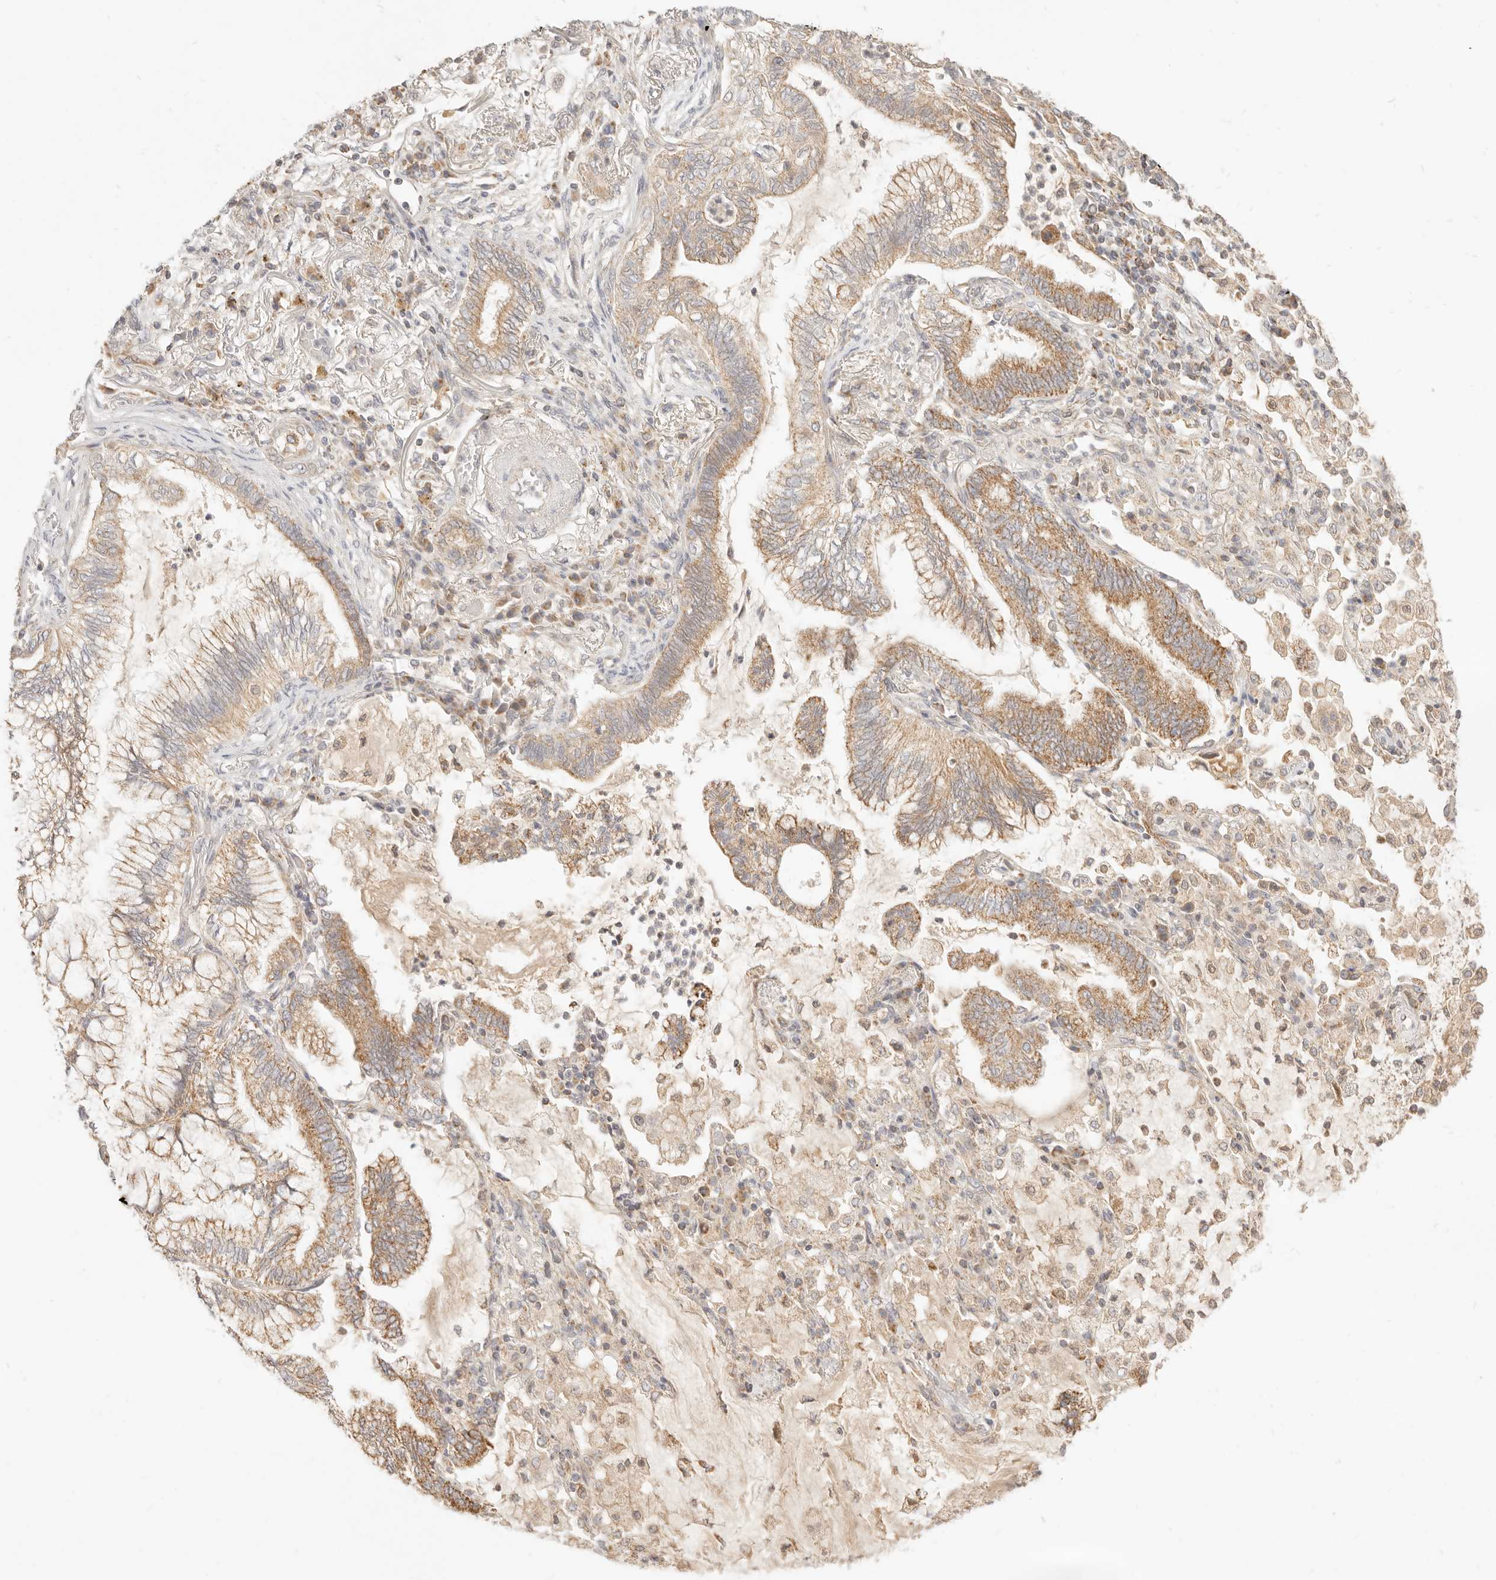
{"staining": {"intensity": "moderate", "quantity": ">75%", "location": "cytoplasmic/membranous"}, "tissue": "lung cancer", "cell_type": "Tumor cells", "image_type": "cancer", "snomed": [{"axis": "morphology", "description": "Adenocarcinoma, NOS"}, {"axis": "topography", "description": "Lung"}], "caption": "Immunohistochemical staining of adenocarcinoma (lung) exhibits medium levels of moderate cytoplasmic/membranous protein staining in approximately >75% of tumor cells.", "gene": "CPLANE2", "patient": {"sex": "female", "age": 70}}